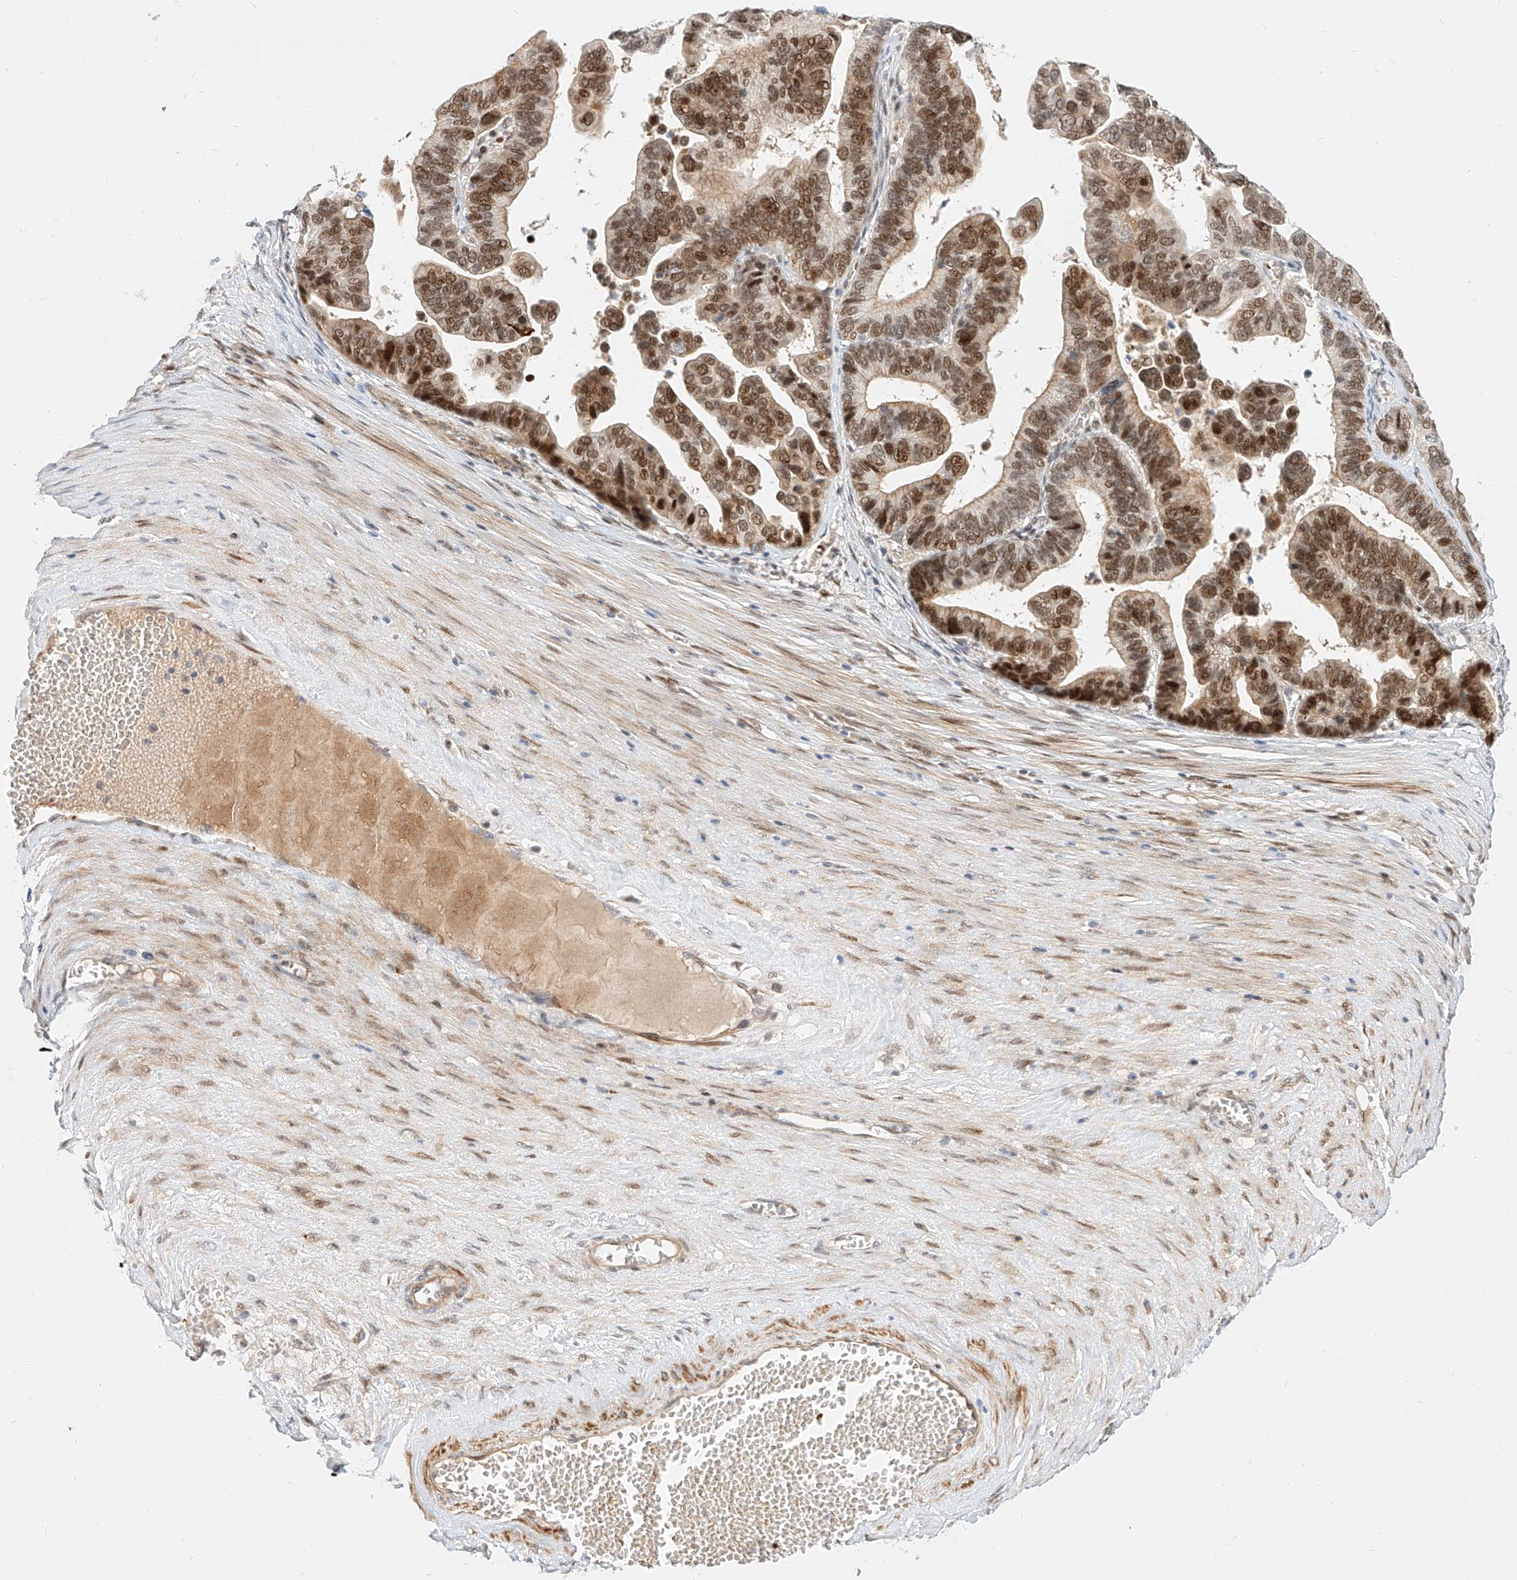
{"staining": {"intensity": "moderate", "quantity": ">75%", "location": "nuclear"}, "tissue": "ovarian cancer", "cell_type": "Tumor cells", "image_type": "cancer", "snomed": [{"axis": "morphology", "description": "Cystadenocarcinoma, serous, NOS"}, {"axis": "topography", "description": "Ovary"}], "caption": "Immunohistochemistry staining of serous cystadenocarcinoma (ovarian), which reveals medium levels of moderate nuclear staining in about >75% of tumor cells indicating moderate nuclear protein positivity. The staining was performed using DAB (brown) for protein detection and nuclei were counterstained in hematoxylin (blue).", "gene": "CBX8", "patient": {"sex": "female", "age": 56}}